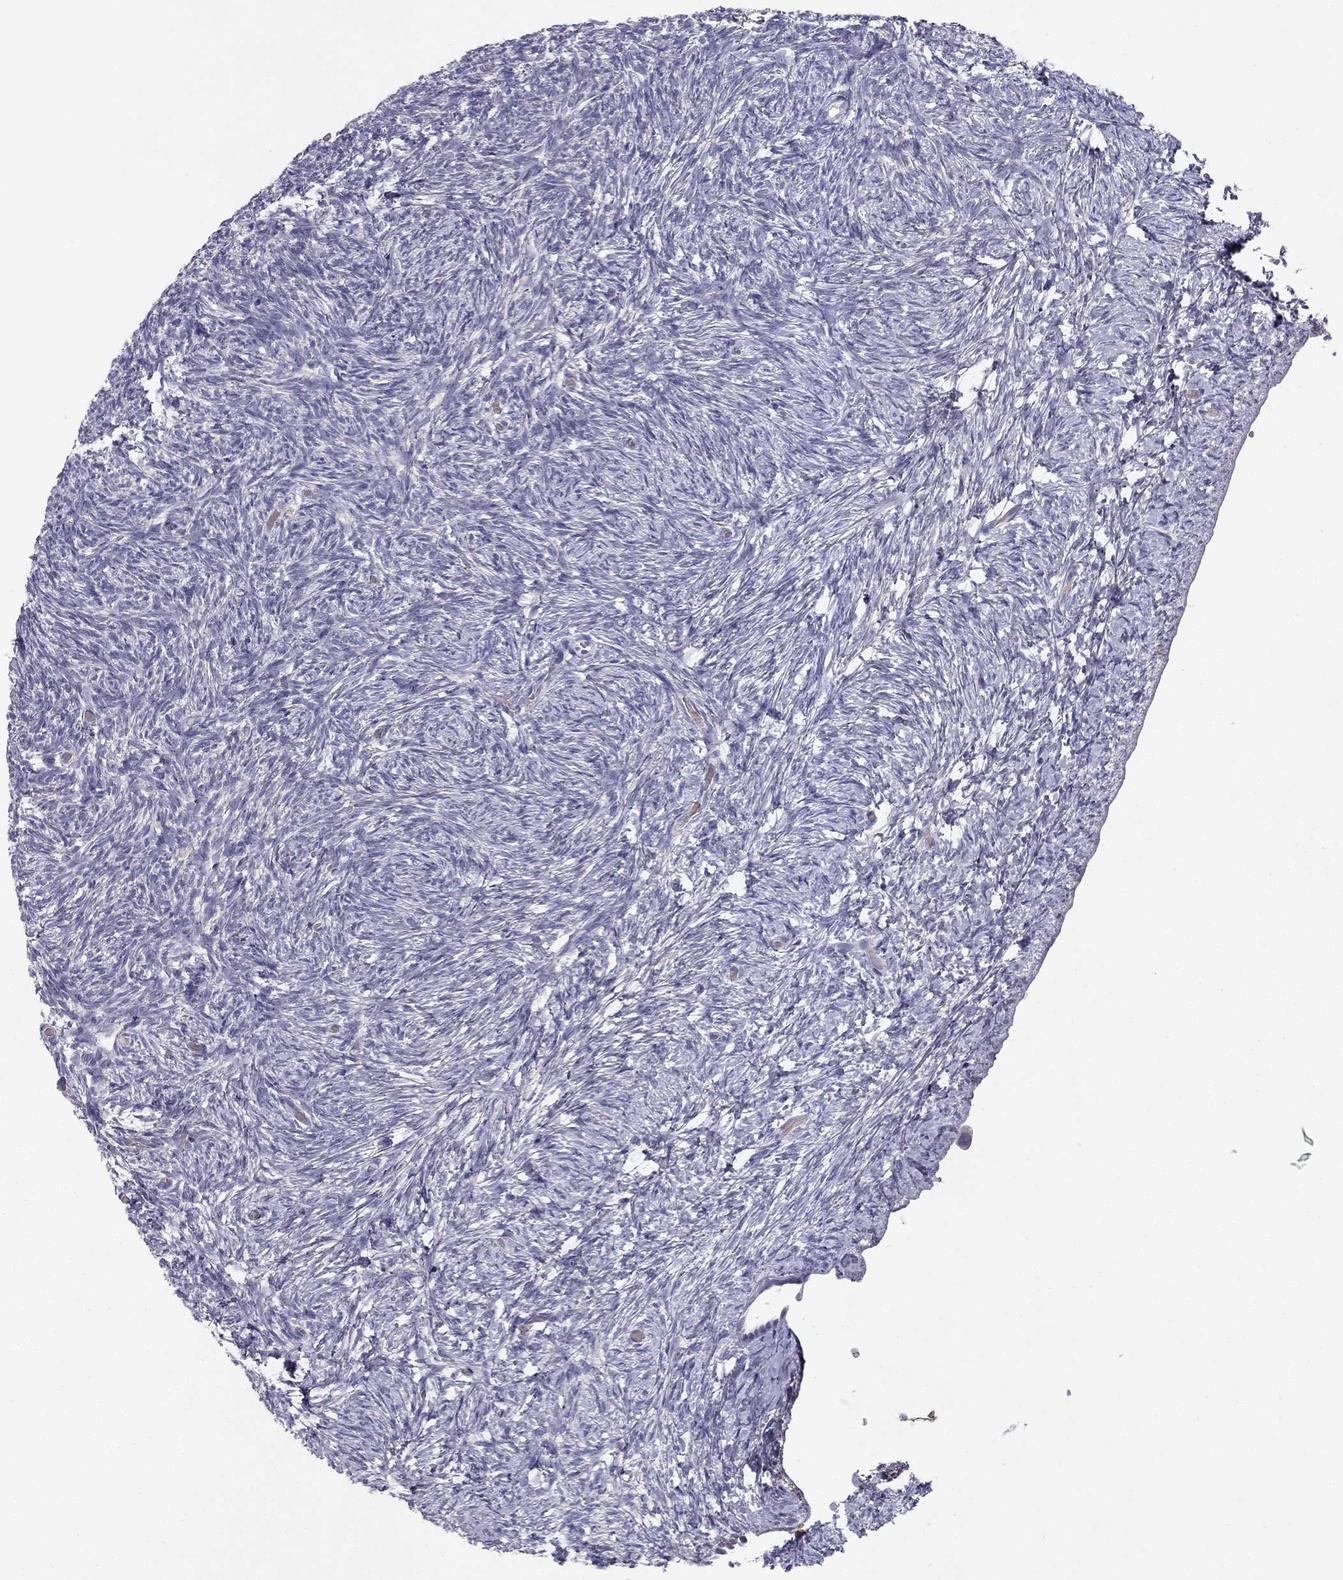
{"staining": {"intensity": "negative", "quantity": "none", "location": "none"}, "tissue": "ovary", "cell_type": "Follicle cells", "image_type": "normal", "snomed": [{"axis": "morphology", "description": "Normal tissue, NOS"}, {"axis": "topography", "description": "Ovary"}], "caption": "Human ovary stained for a protein using immunohistochemistry (IHC) demonstrates no positivity in follicle cells.", "gene": "SLC6A4", "patient": {"sex": "female", "age": 39}}